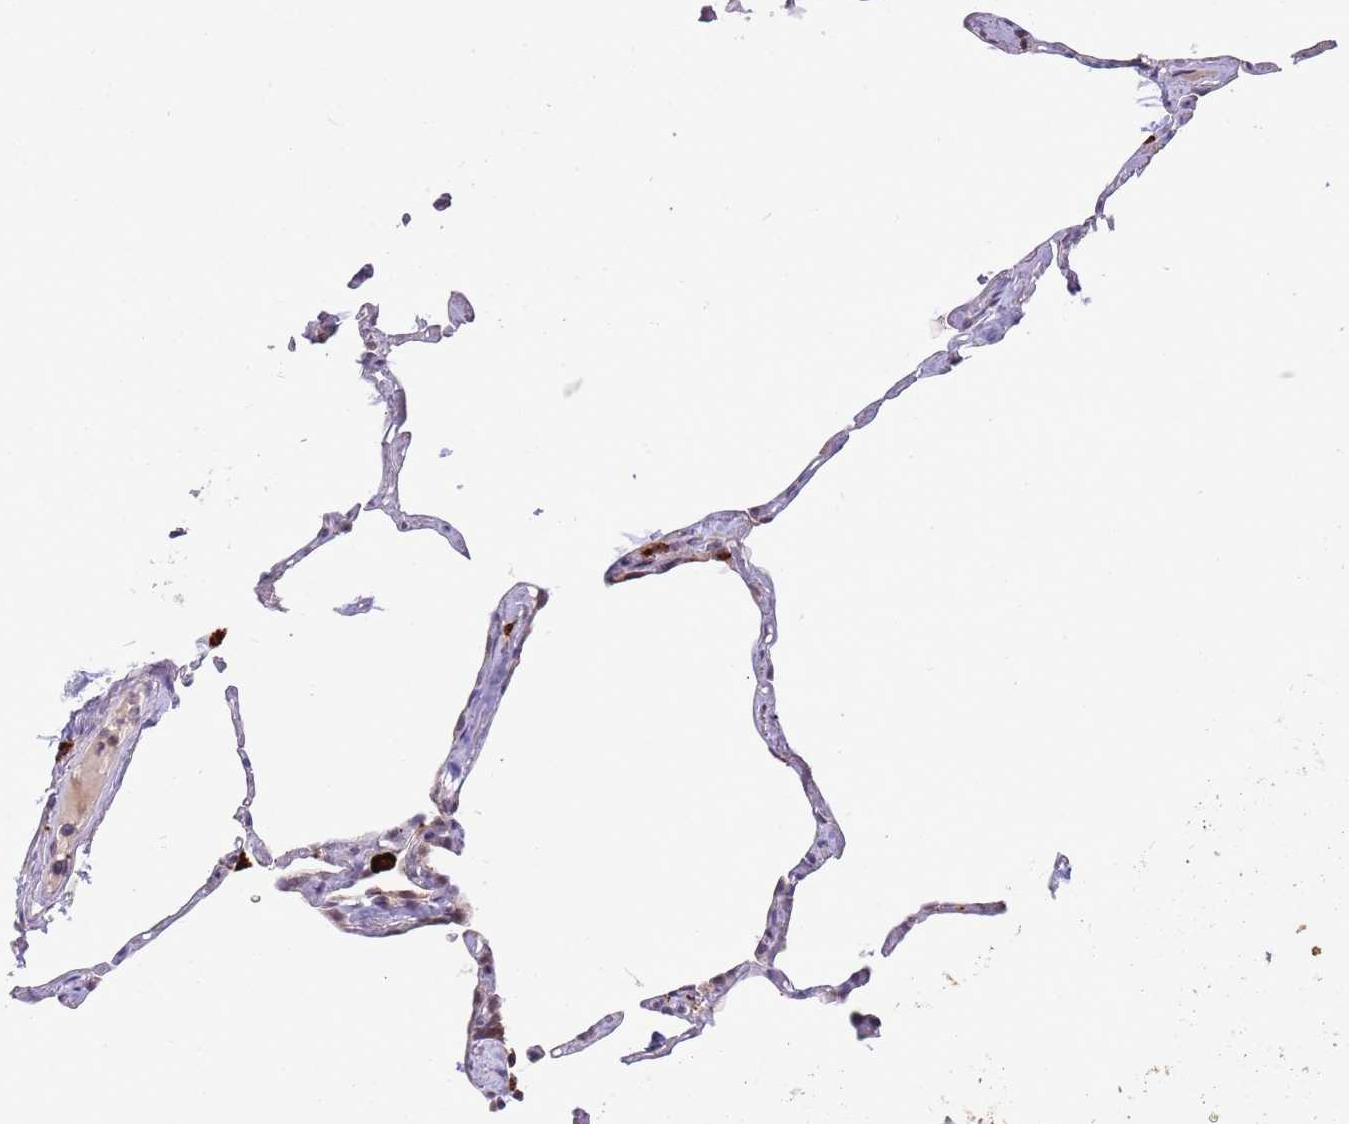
{"staining": {"intensity": "weak", "quantity": "<25%", "location": "cytoplasmic/membranous"}, "tissue": "lung", "cell_type": "Alveolar cells", "image_type": "normal", "snomed": [{"axis": "morphology", "description": "Normal tissue, NOS"}, {"axis": "topography", "description": "Lung"}], "caption": "Immunohistochemical staining of normal lung reveals no significant staining in alveolar cells. (DAB (3,3'-diaminobenzidine) IHC with hematoxylin counter stain).", "gene": "TRIM27", "patient": {"sex": "male", "age": 65}}